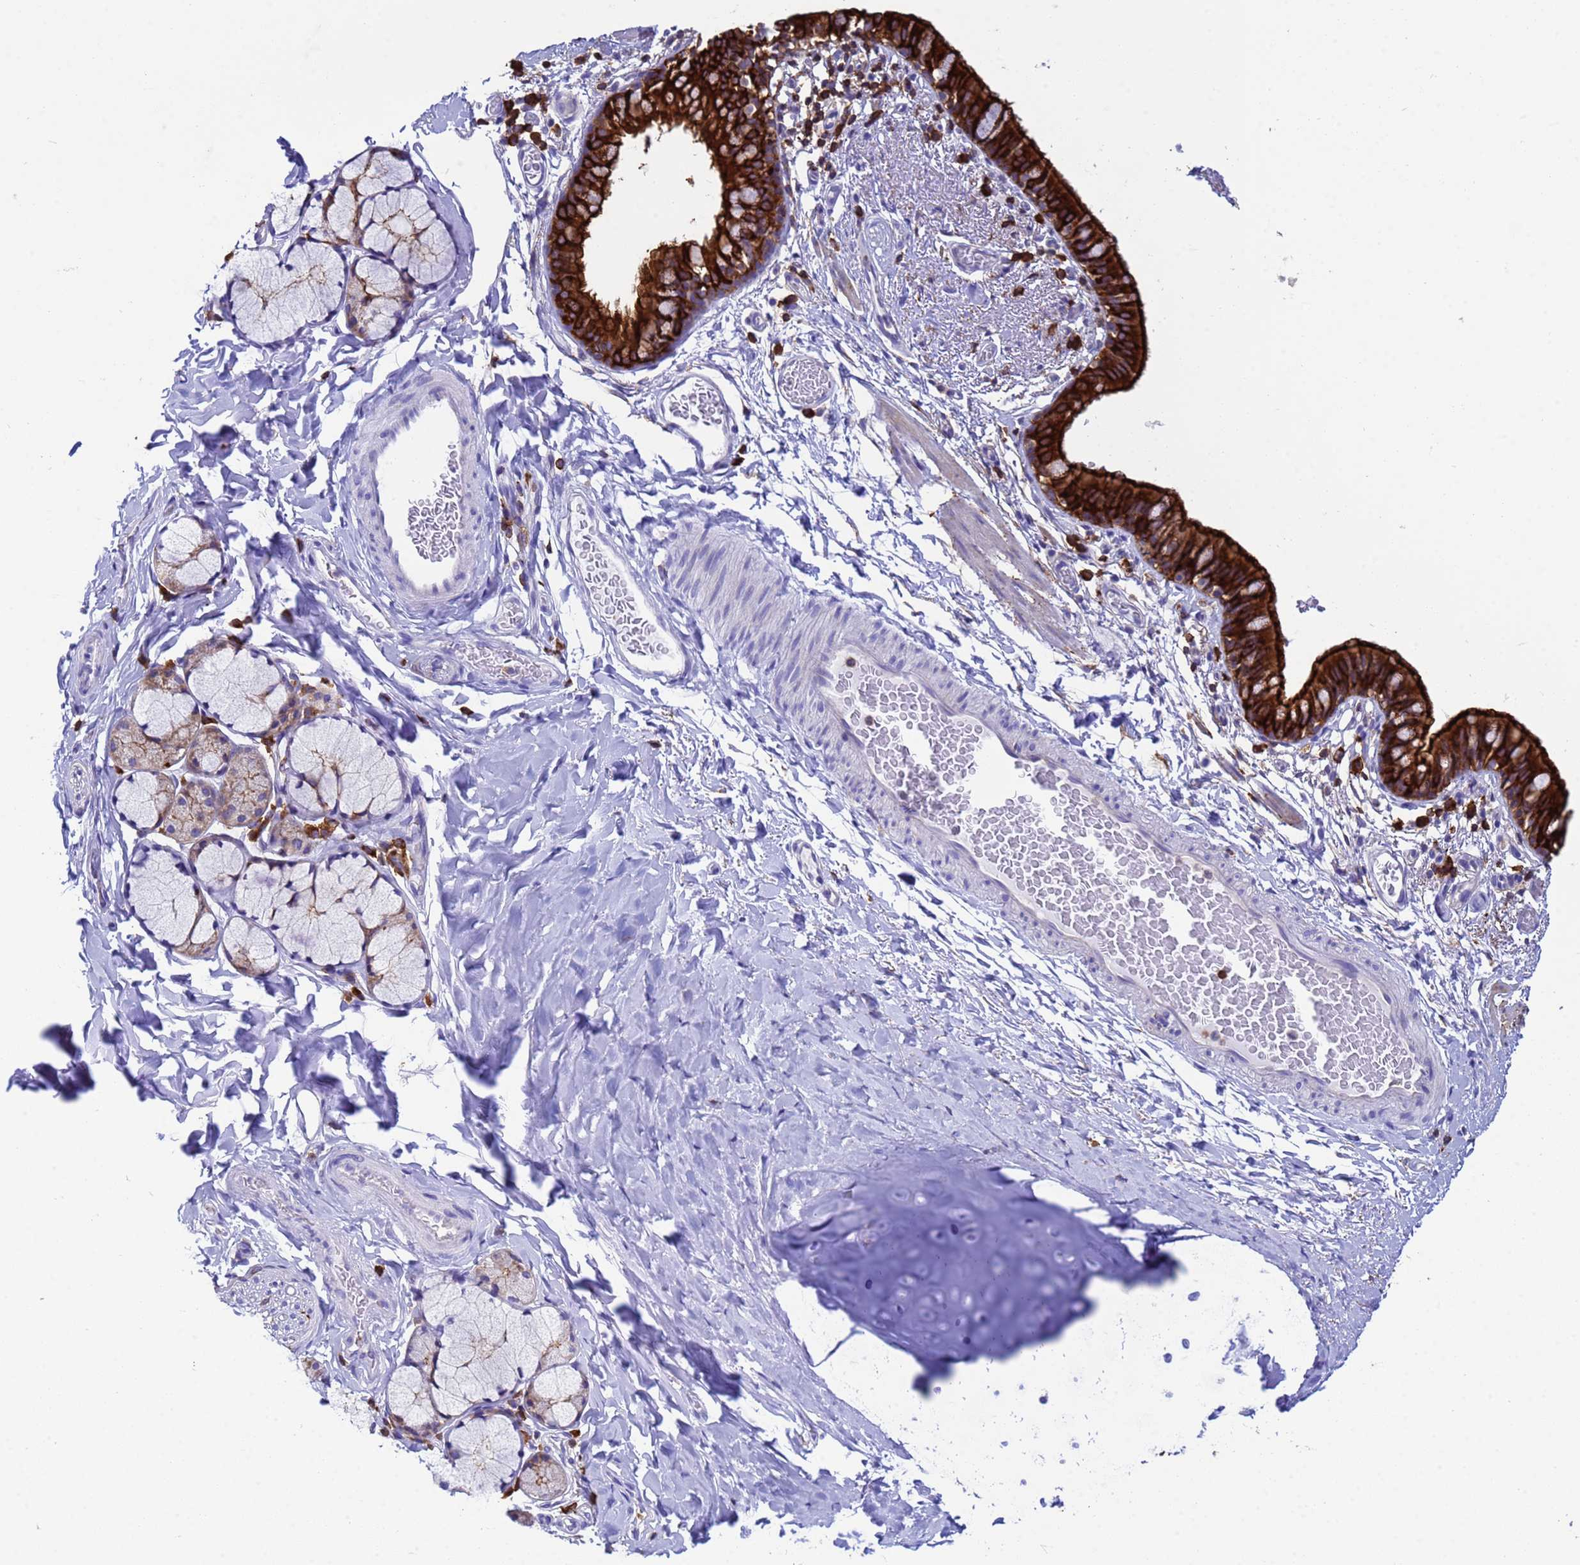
{"staining": {"intensity": "strong", "quantity": ">75%", "location": "cytoplasmic/membranous"}, "tissue": "bronchus", "cell_type": "Respiratory epithelial cells", "image_type": "normal", "snomed": [{"axis": "morphology", "description": "Normal tissue, NOS"}, {"axis": "topography", "description": "Cartilage tissue"}, {"axis": "topography", "description": "Bronchus"}], "caption": "A high amount of strong cytoplasmic/membranous positivity is present in approximately >75% of respiratory epithelial cells in unremarkable bronchus. (IHC, brightfield microscopy, high magnification).", "gene": "EZR", "patient": {"sex": "female", "age": 36}}